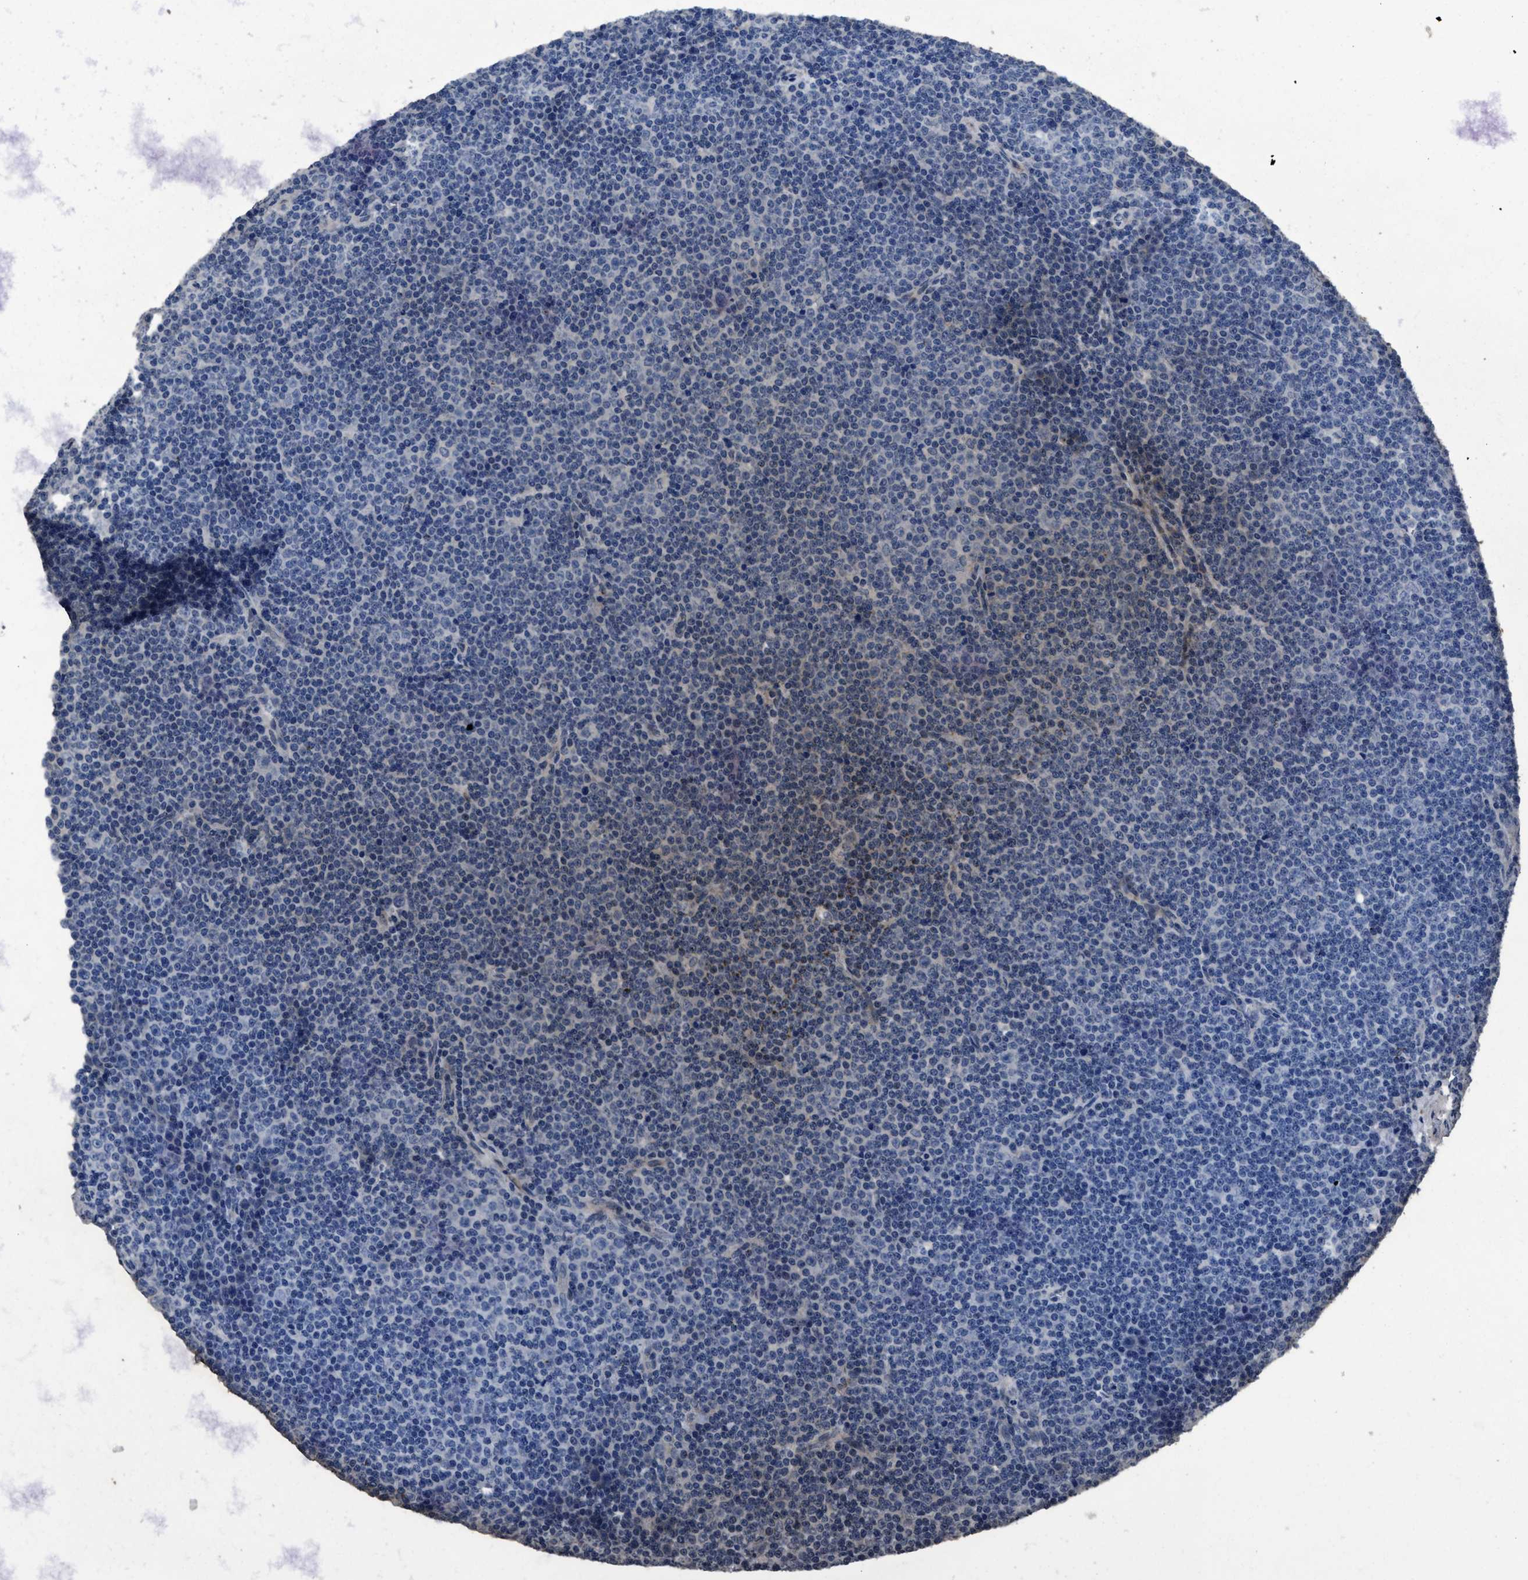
{"staining": {"intensity": "negative", "quantity": "none", "location": "none"}, "tissue": "lymphoma", "cell_type": "Tumor cells", "image_type": "cancer", "snomed": [{"axis": "morphology", "description": "Malignant lymphoma, non-Hodgkin's type, Low grade"}, {"axis": "topography", "description": "Lymph node"}], "caption": "The image shows no staining of tumor cells in malignant lymphoma, non-Hodgkin's type (low-grade).", "gene": "ITGA2B", "patient": {"sex": "female", "age": 67}}